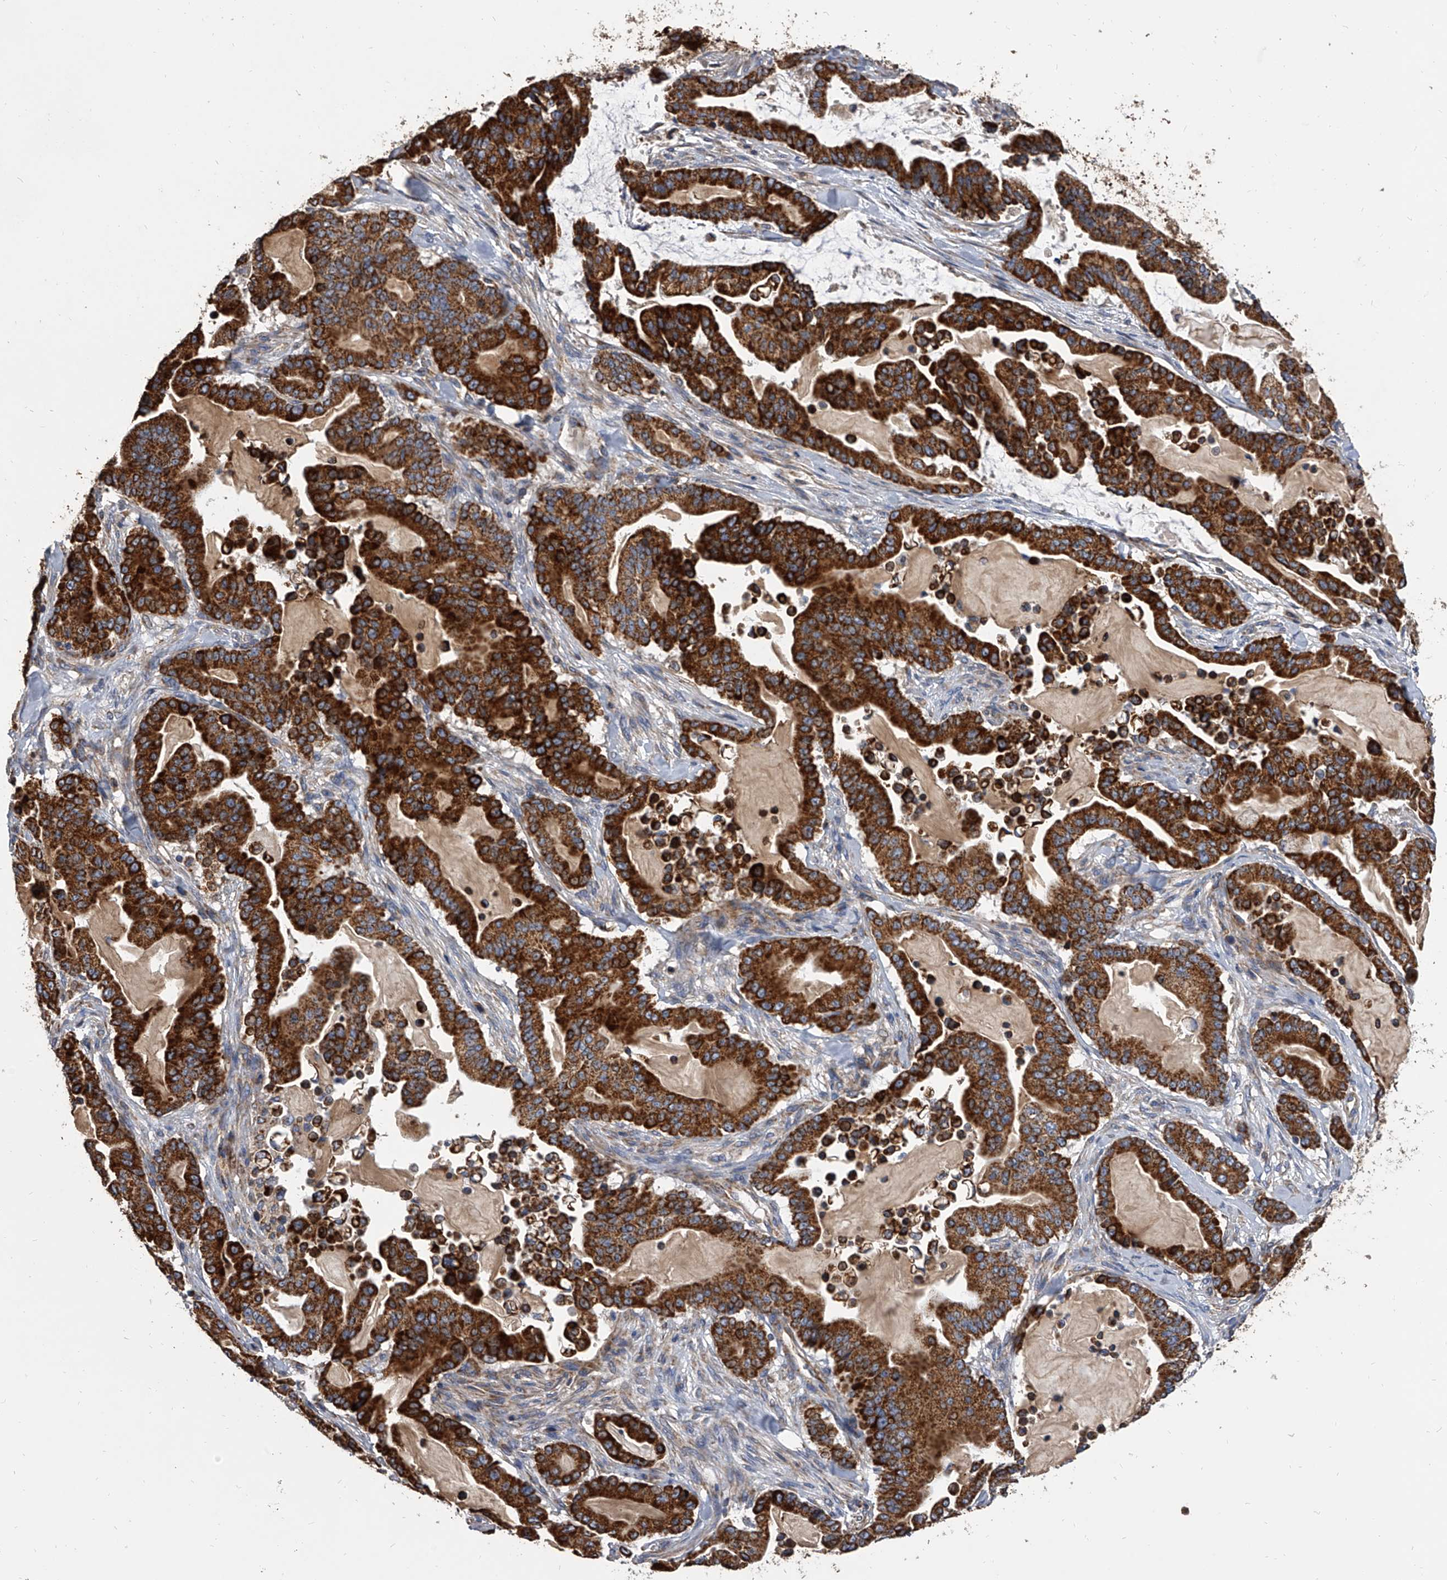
{"staining": {"intensity": "strong", "quantity": ">75%", "location": "cytoplasmic/membranous"}, "tissue": "pancreatic cancer", "cell_type": "Tumor cells", "image_type": "cancer", "snomed": [{"axis": "morphology", "description": "Adenocarcinoma, NOS"}, {"axis": "topography", "description": "Pancreas"}], "caption": "Immunohistochemical staining of adenocarcinoma (pancreatic) exhibits high levels of strong cytoplasmic/membranous protein expression in approximately >75% of tumor cells.", "gene": "MRPL28", "patient": {"sex": "male", "age": 63}}